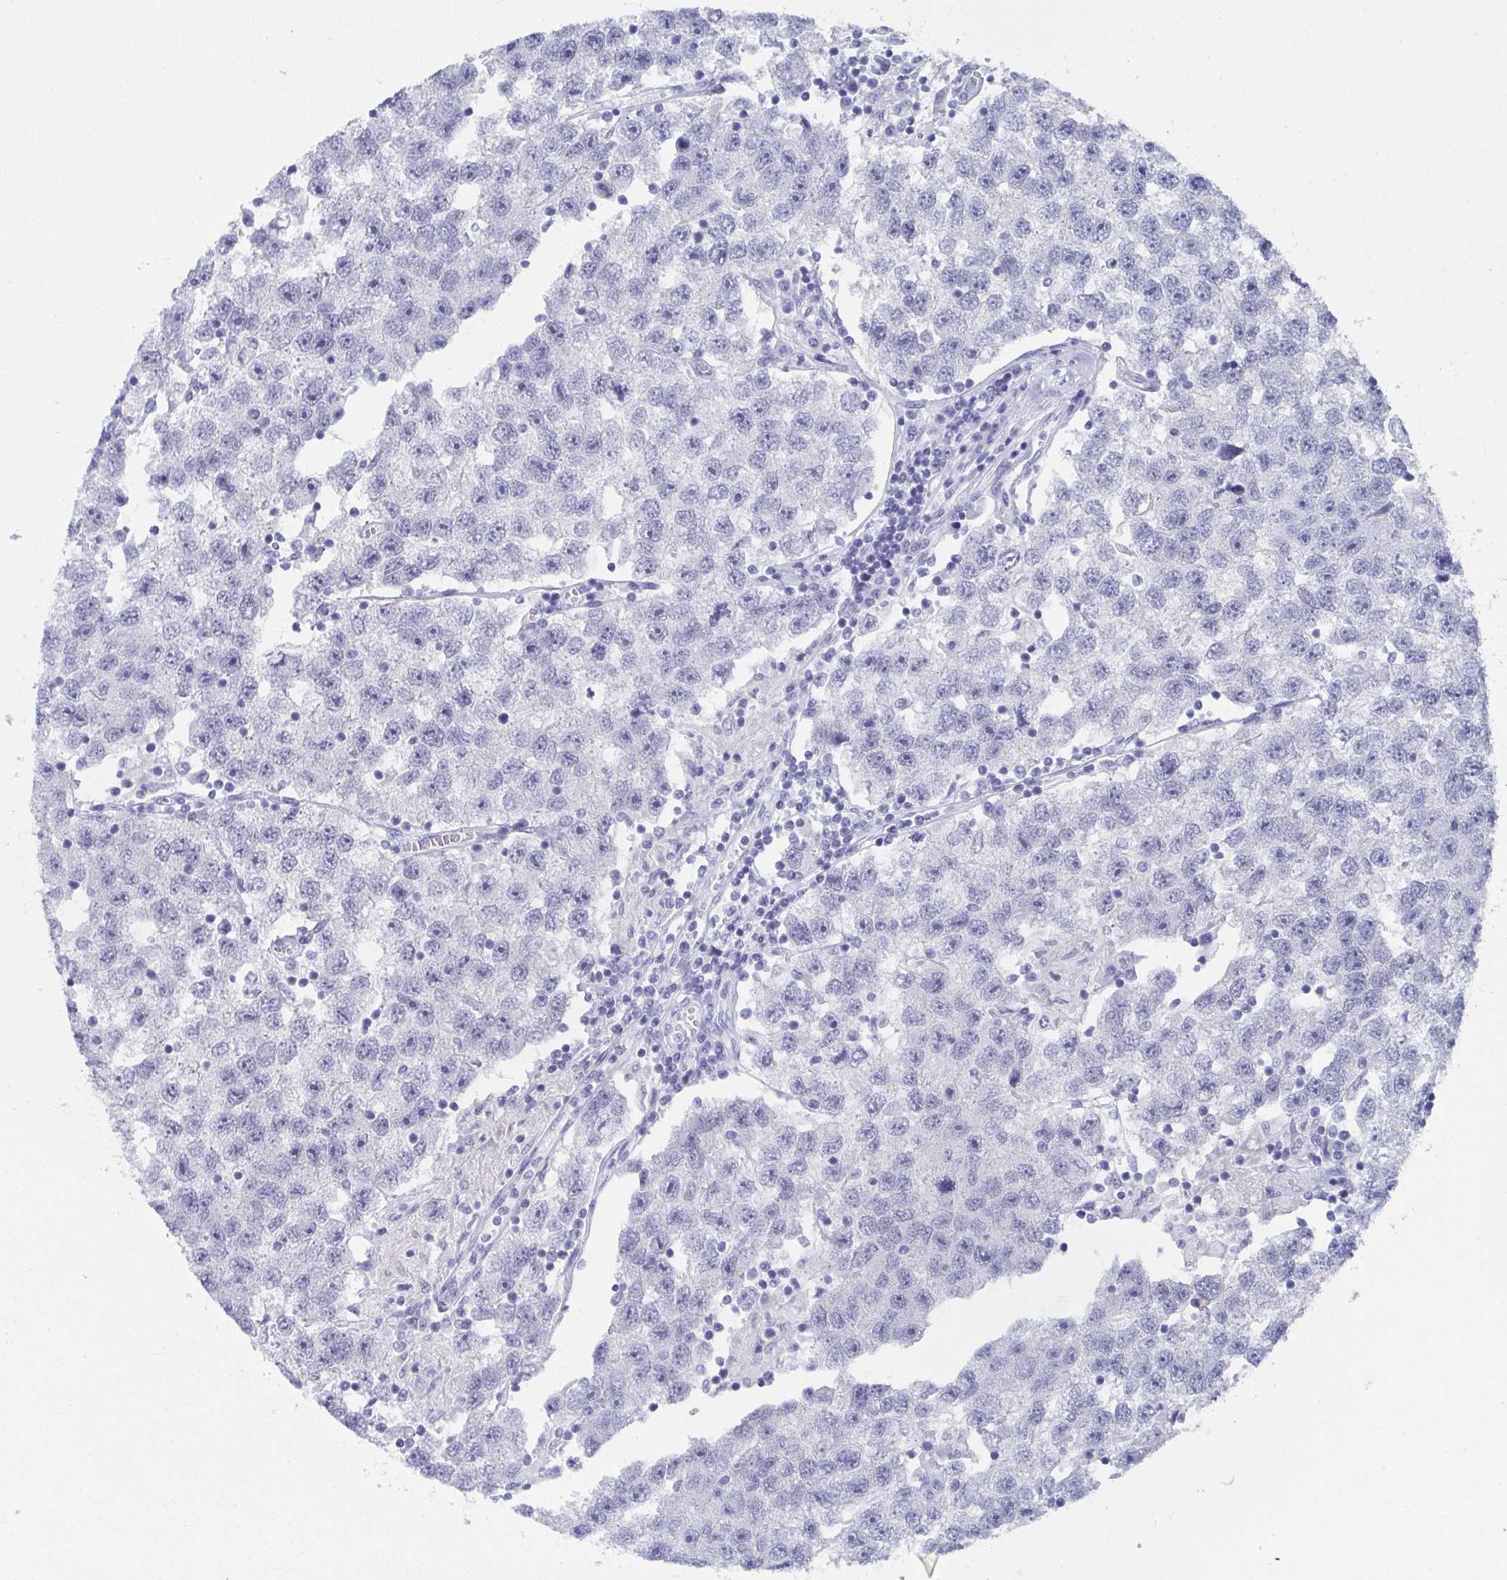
{"staining": {"intensity": "negative", "quantity": "none", "location": "none"}, "tissue": "testis cancer", "cell_type": "Tumor cells", "image_type": "cancer", "snomed": [{"axis": "morphology", "description": "Seminoma, NOS"}, {"axis": "topography", "description": "Testis"}], "caption": "The histopathology image demonstrates no significant positivity in tumor cells of testis cancer.", "gene": "DYDC2", "patient": {"sex": "male", "age": 26}}